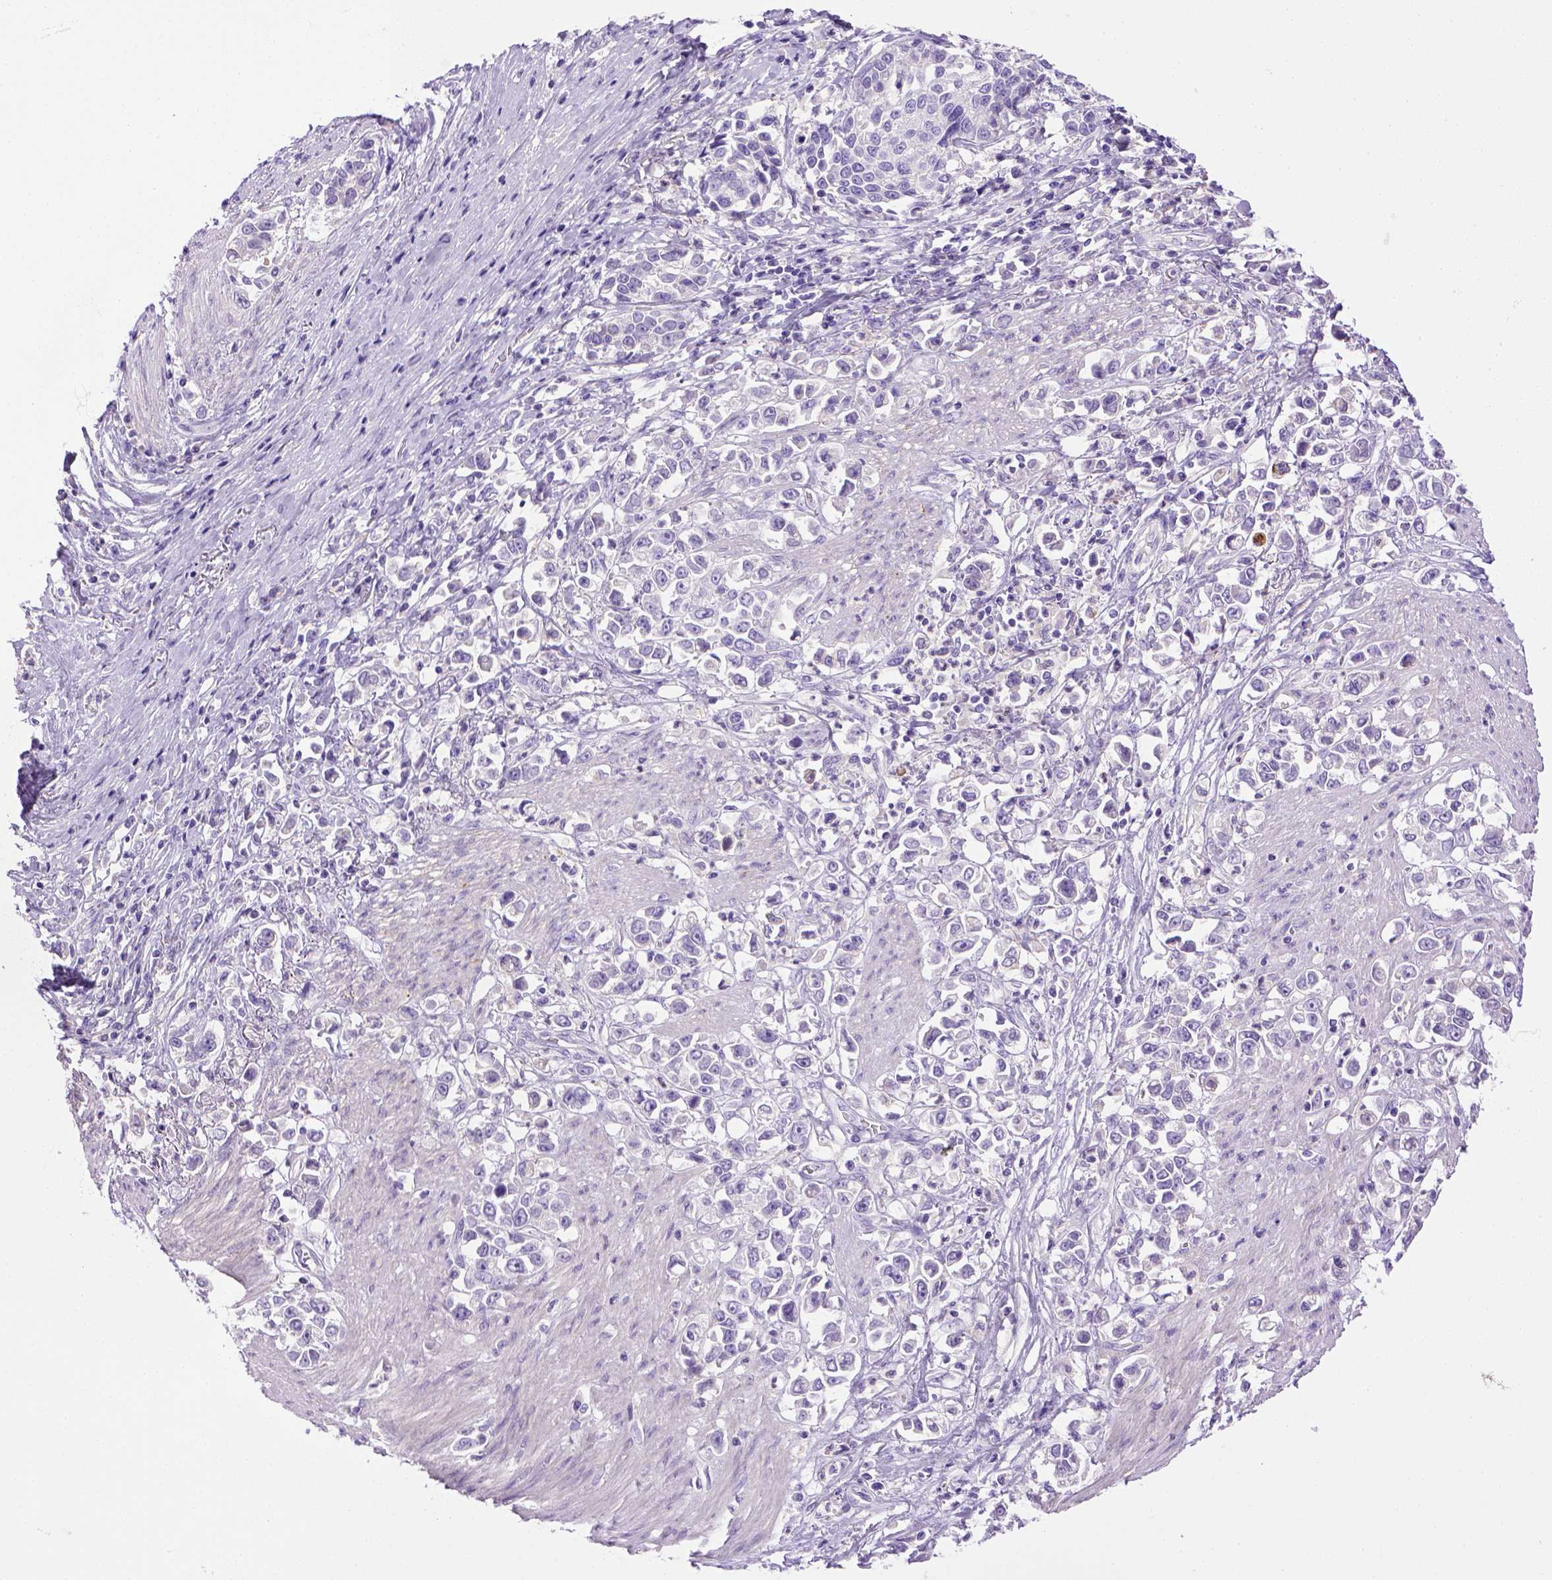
{"staining": {"intensity": "negative", "quantity": "none", "location": "none"}, "tissue": "stomach cancer", "cell_type": "Tumor cells", "image_type": "cancer", "snomed": [{"axis": "morphology", "description": "Adenocarcinoma, NOS"}, {"axis": "topography", "description": "Stomach"}], "caption": "Protein analysis of stomach cancer displays no significant expression in tumor cells.", "gene": "BAAT", "patient": {"sex": "male", "age": 93}}